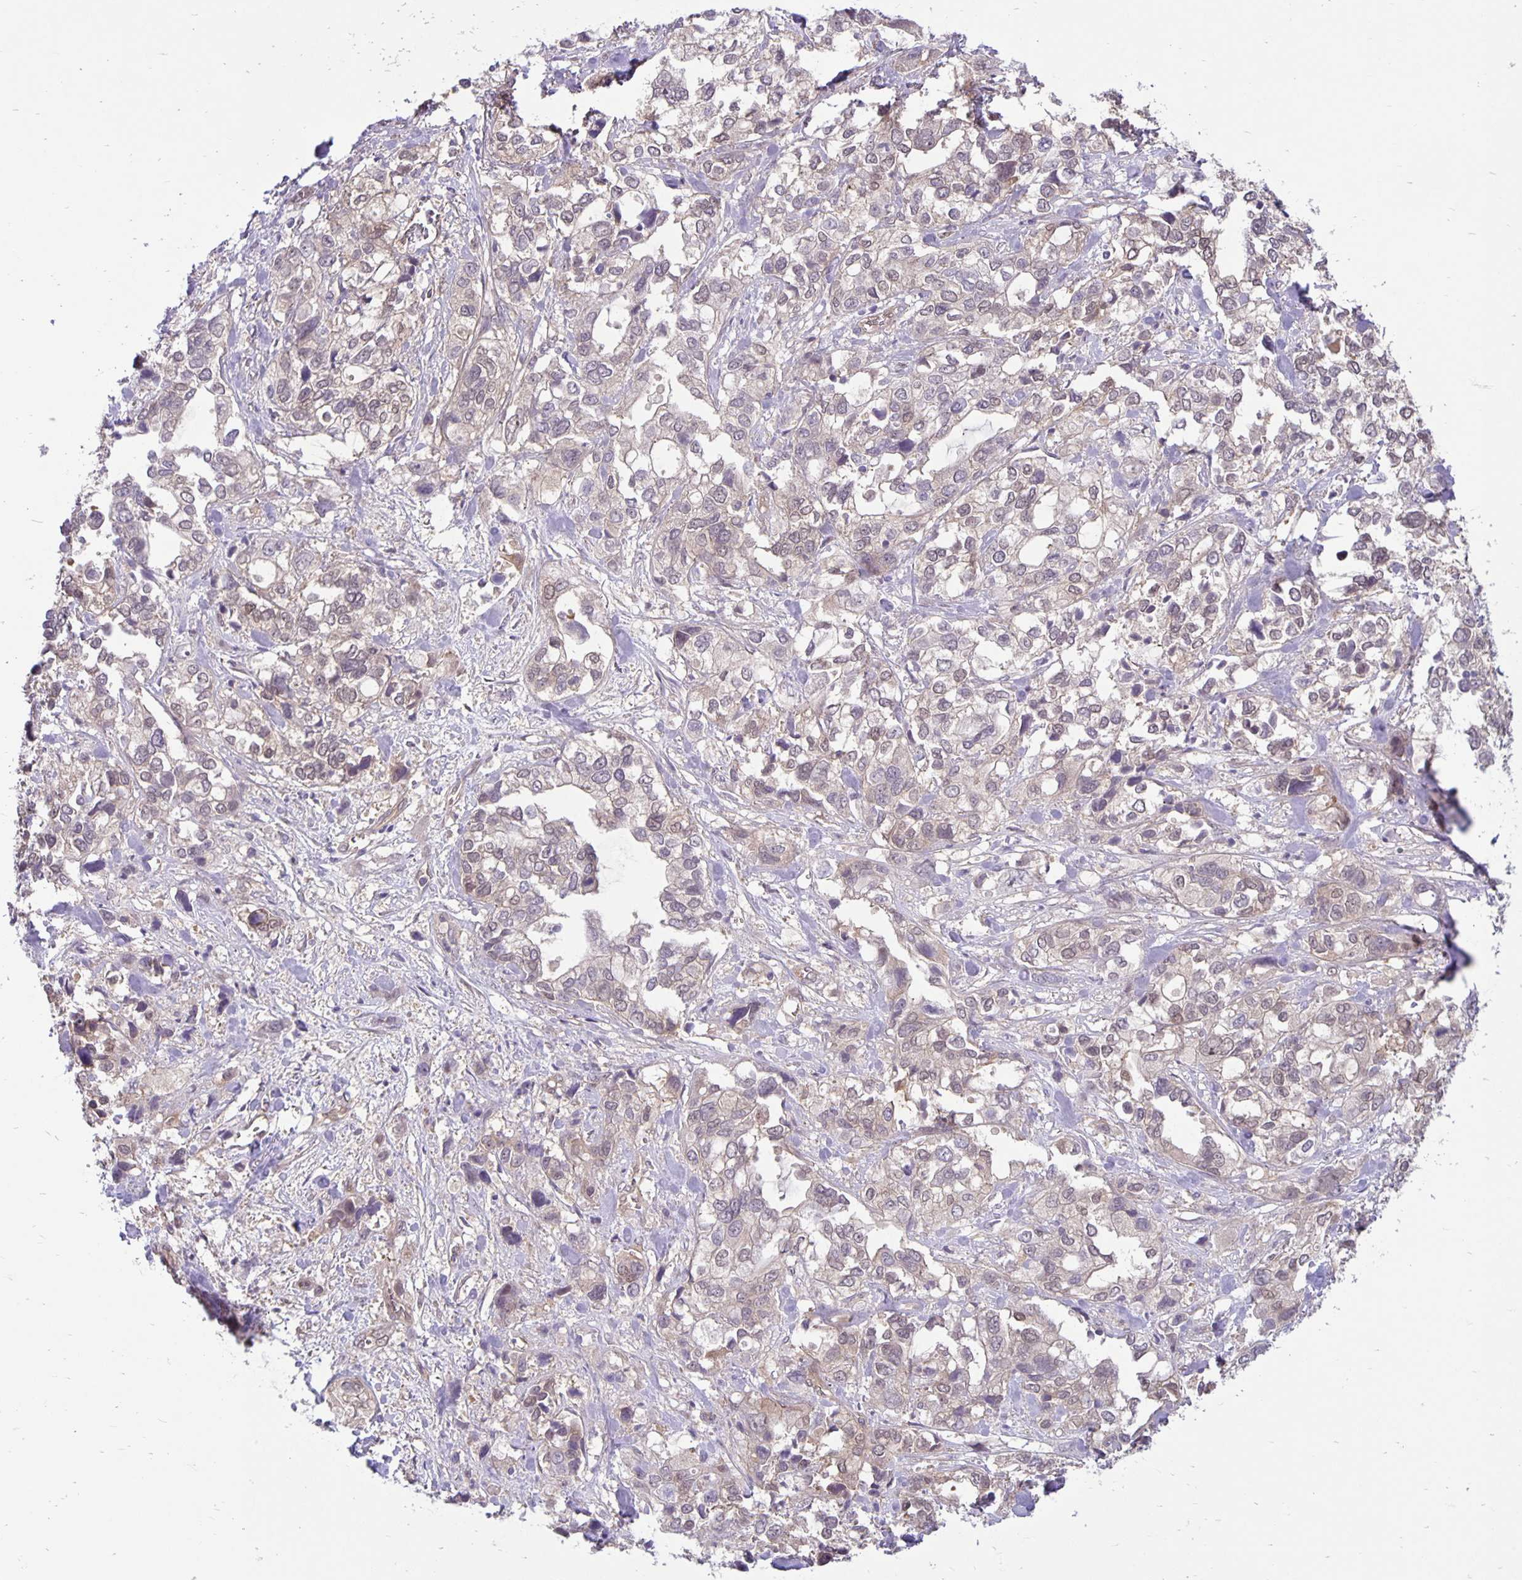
{"staining": {"intensity": "weak", "quantity": "<25%", "location": "cytoplasmic/membranous"}, "tissue": "stomach cancer", "cell_type": "Tumor cells", "image_type": "cancer", "snomed": [{"axis": "morphology", "description": "Adenocarcinoma, NOS"}, {"axis": "topography", "description": "Stomach, upper"}], "caption": "A high-resolution image shows immunohistochemistry staining of stomach cancer (adenocarcinoma), which demonstrates no significant positivity in tumor cells.", "gene": "TAX1BP3", "patient": {"sex": "female", "age": 81}}